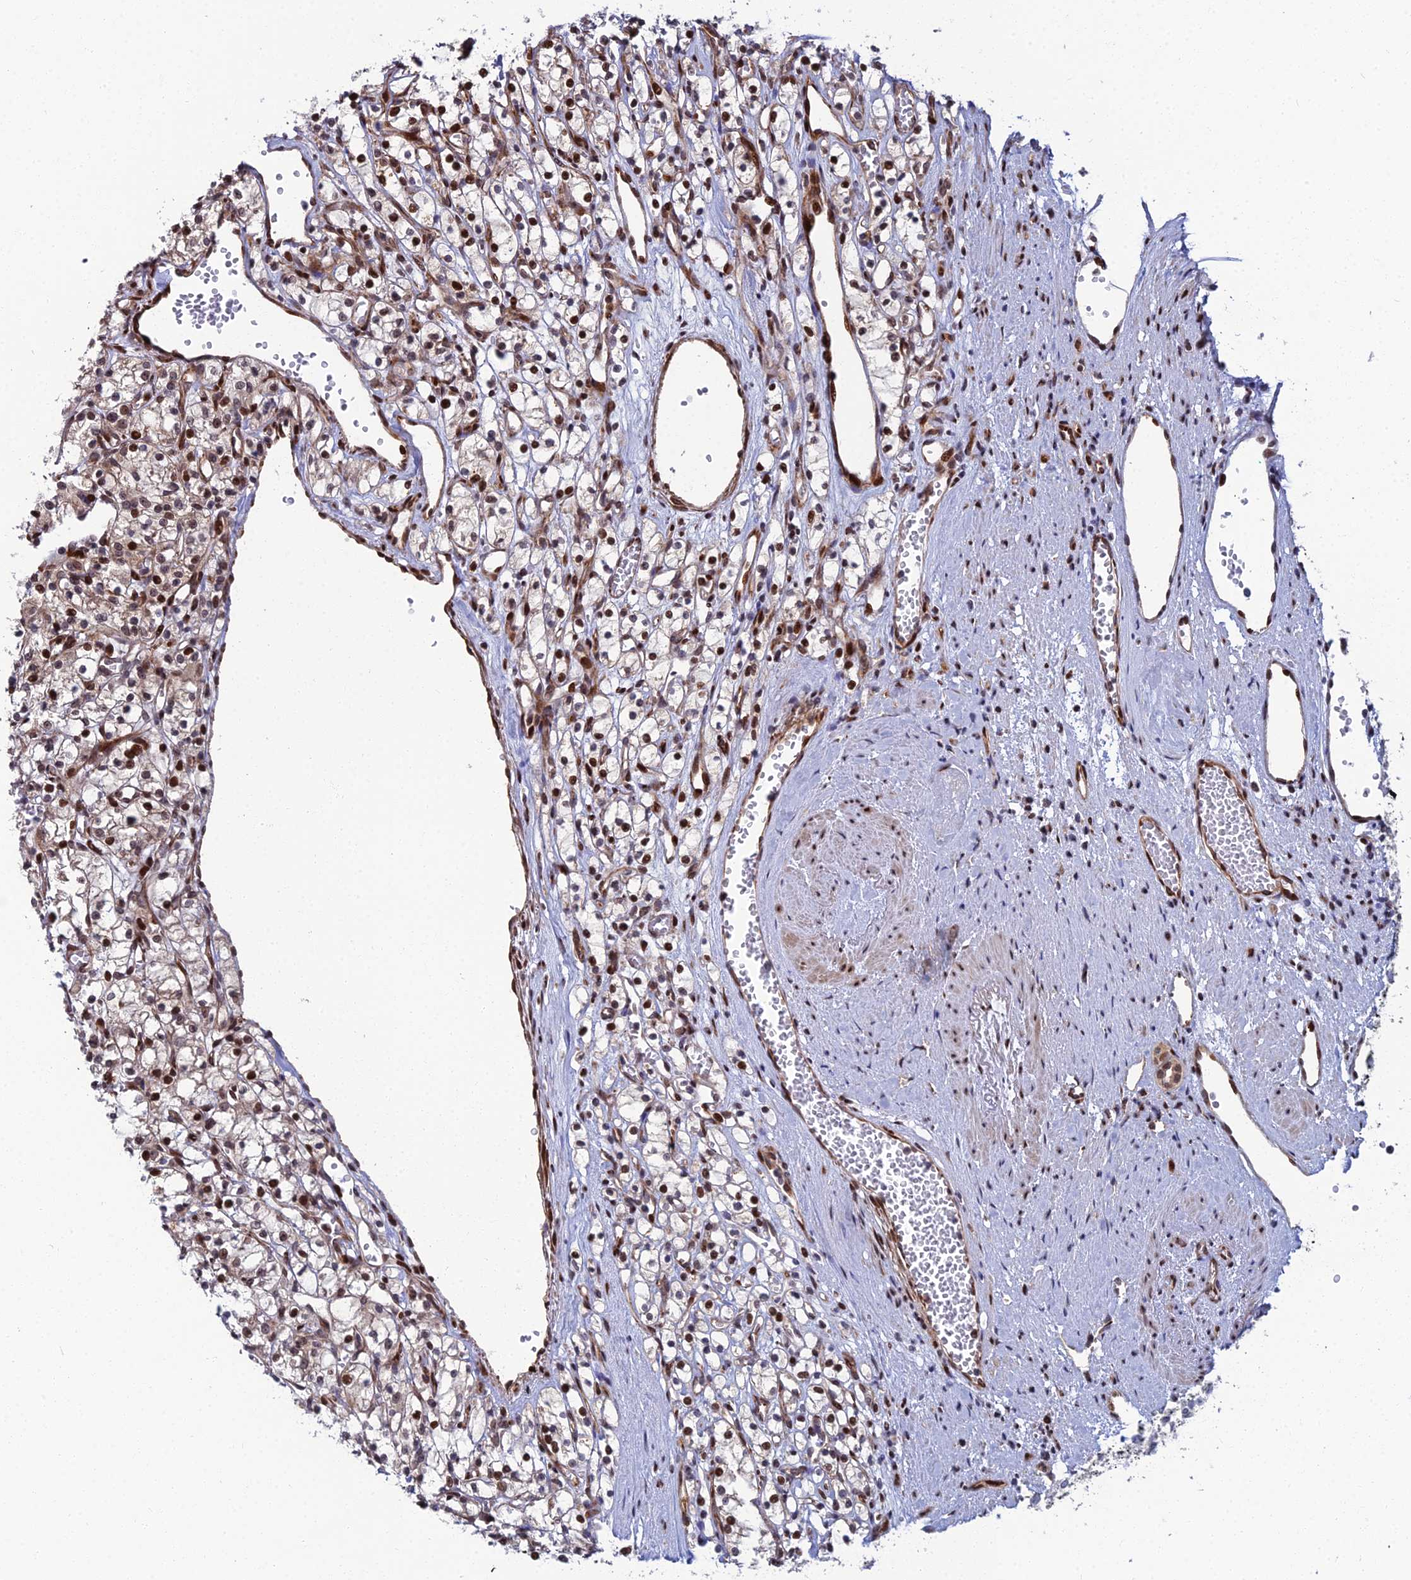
{"staining": {"intensity": "strong", "quantity": "25%-75%", "location": "nuclear"}, "tissue": "renal cancer", "cell_type": "Tumor cells", "image_type": "cancer", "snomed": [{"axis": "morphology", "description": "Adenocarcinoma, NOS"}, {"axis": "topography", "description": "Kidney"}], "caption": "About 25%-75% of tumor cells in human renal cancer (adenocarcinoma) demonstrate strong nuclear protein staining as visualized by brown immunohistochemical staining.", "gene": "ZNF668", "patient": {"sex": "female", "age": 59}}